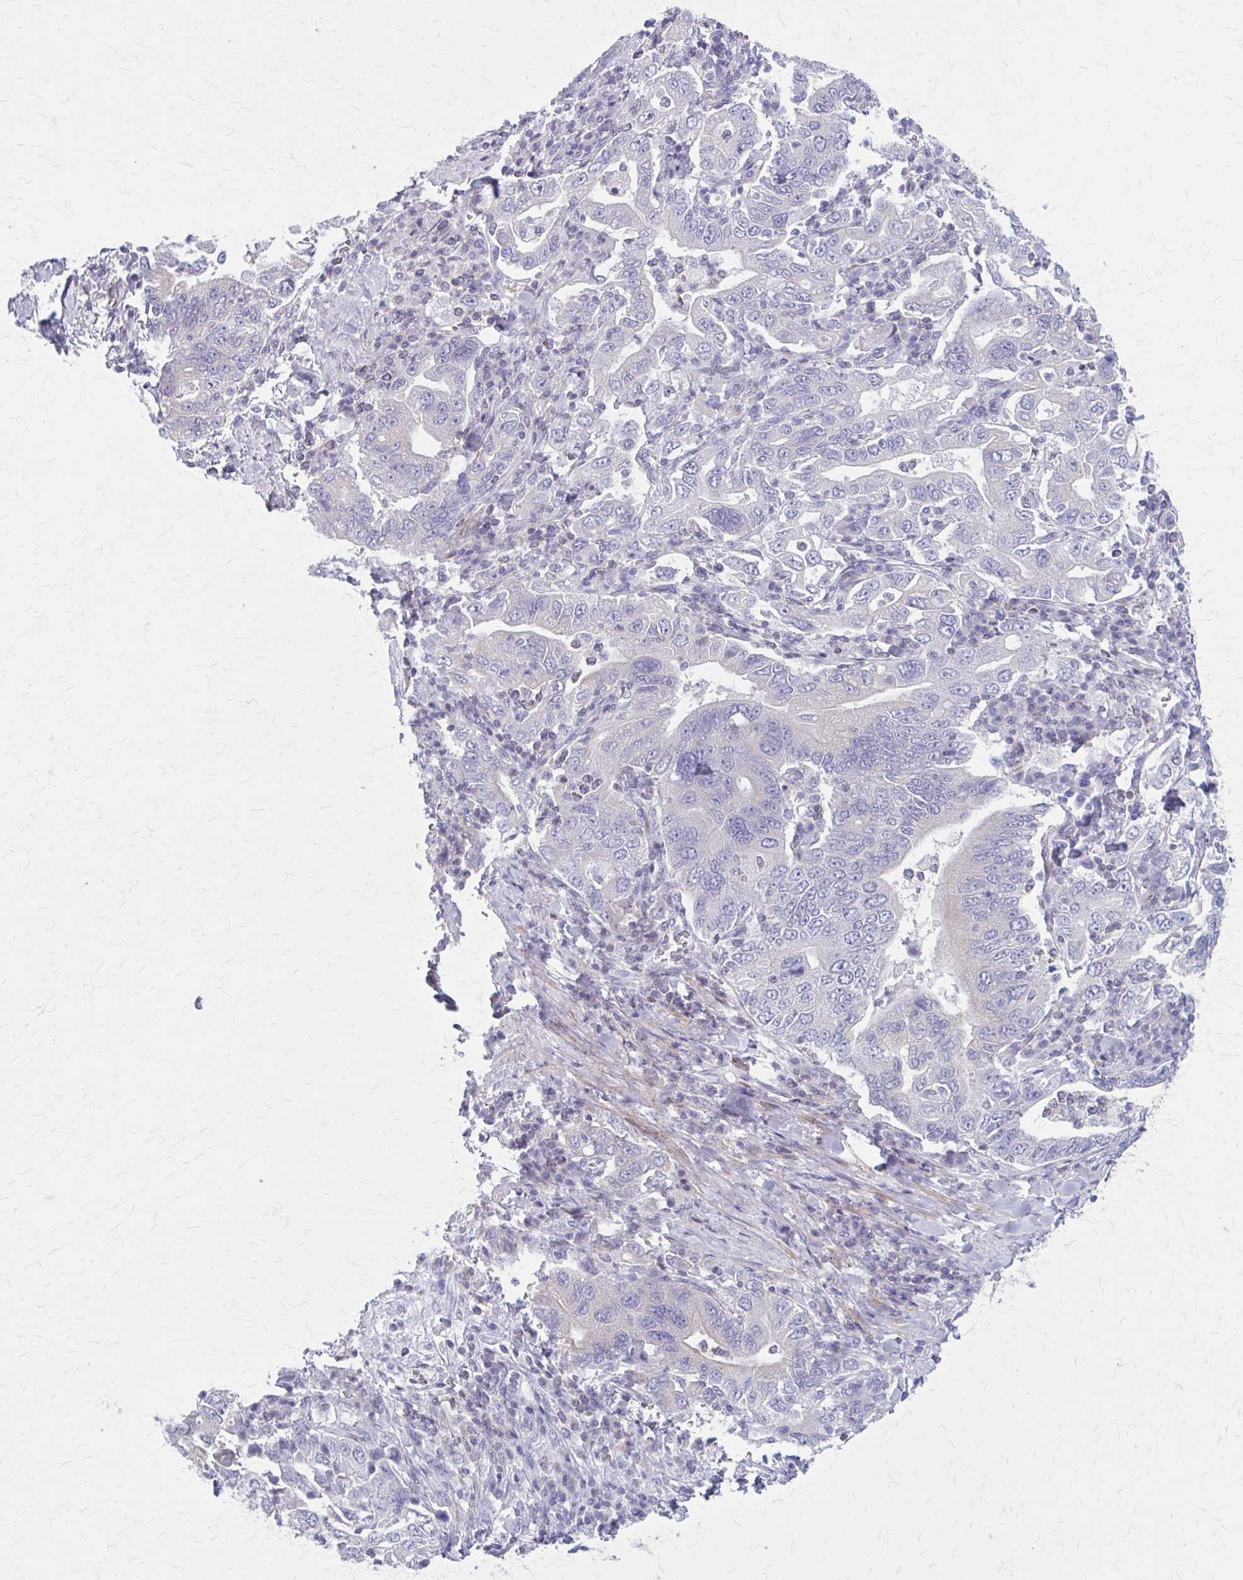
{"staining": {"intensity": "negative", "quantity": "none", "location": "none"}, "tissue": "stomach cancer", "cell_type": "Tumor cells", "image_type": "cancer", "snomed": [{"axis": "morphology", "description": "Adenocarcinoma, NOS"}, {"axis": "topography", "description": "Stomach, upper"}, {"axis": "topography", "description": "Stomach"}], "caption": "An image of stomach adenocarcinoma stained for a protein displays no brown staining in tumor cells.", "gene": "PITPNM1", "patient": {"sex": "male", "age": 62}}